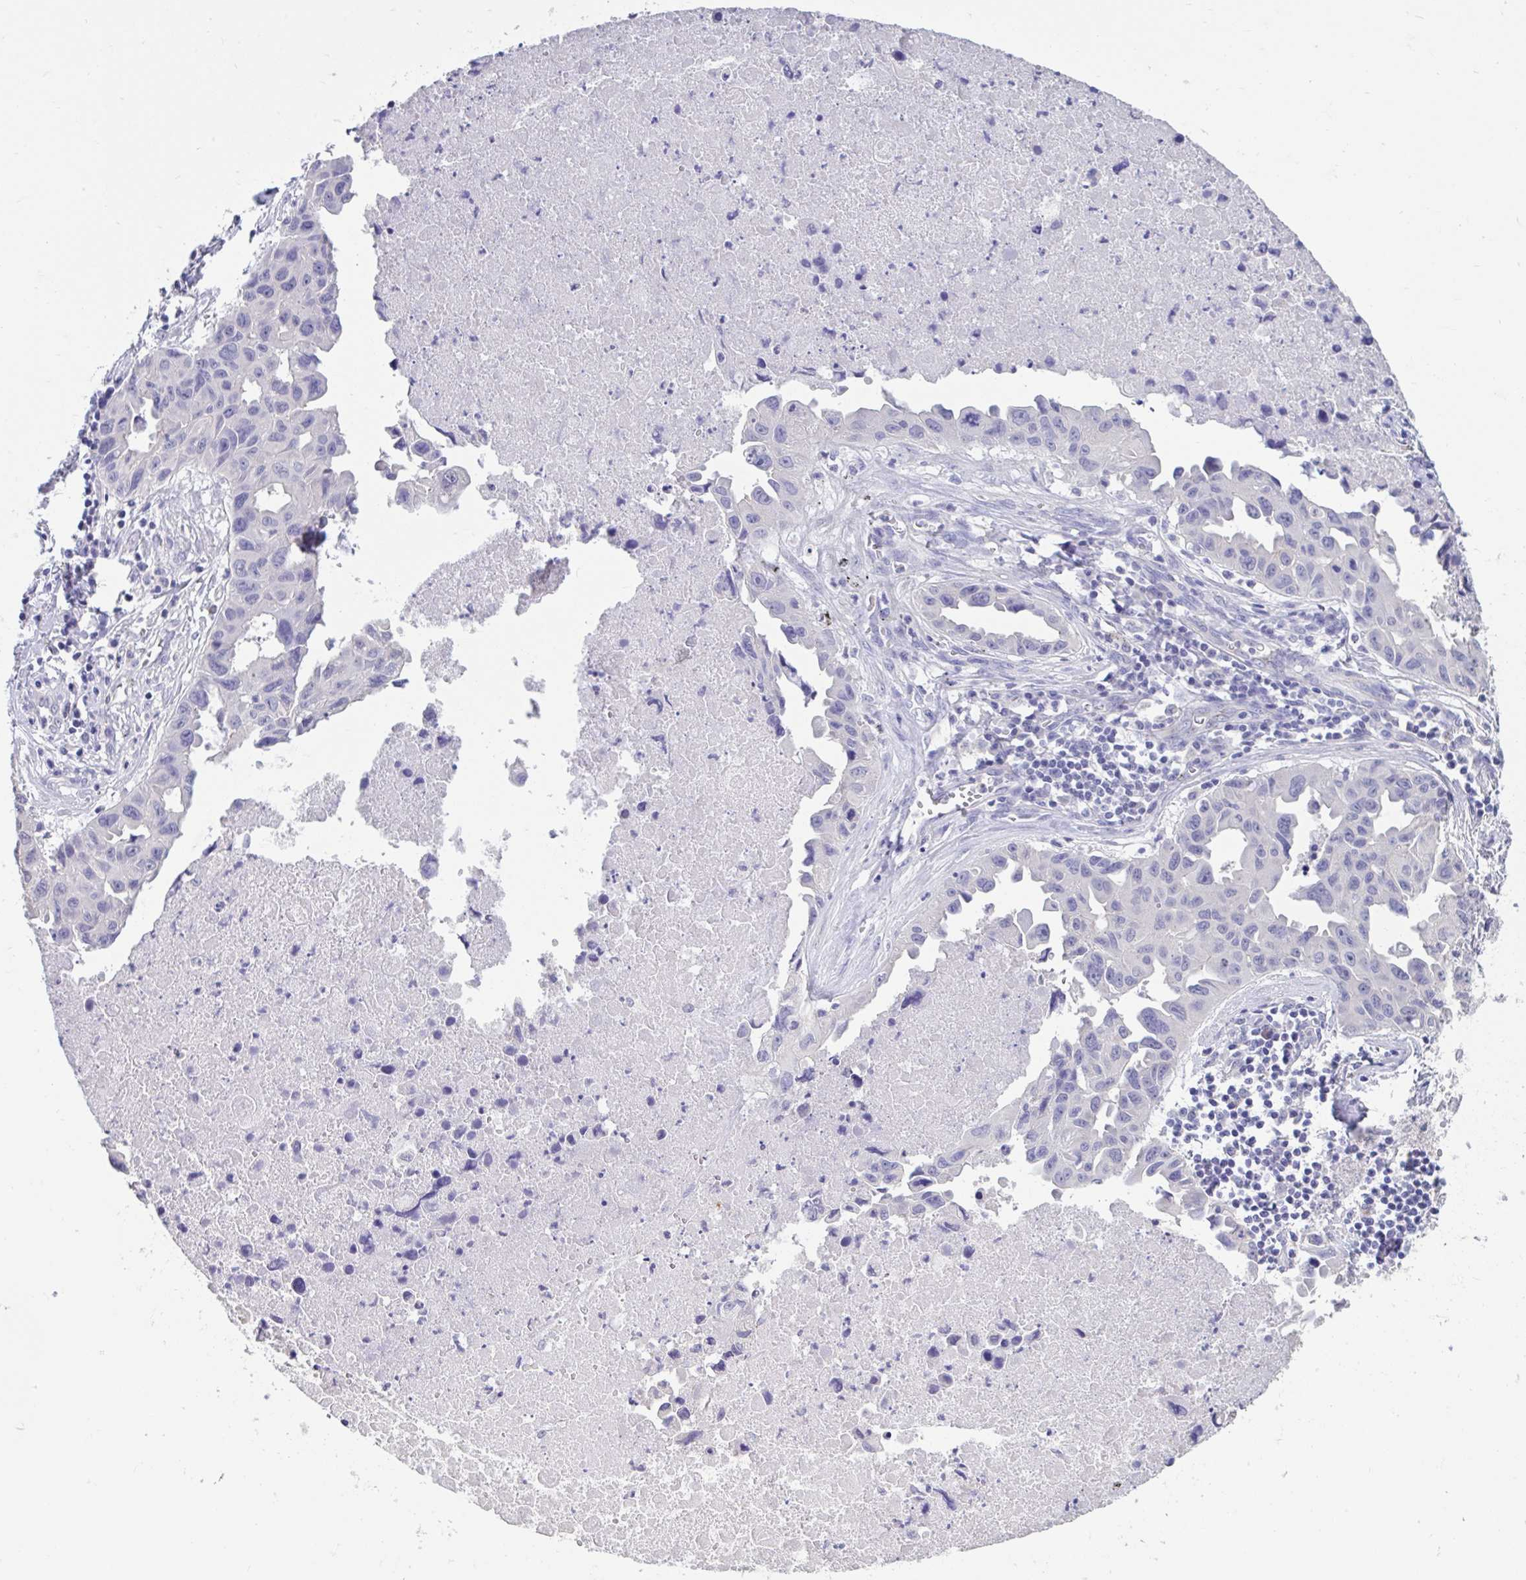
{"staining": {"intensity": "negative", "quantity": "none", "location": "none"}, "tissue": "lung cancer", "cell_type": "Tumor cells", "image_type": "cancer", "snomed": [{"axis": "morphology", "description": "Adenocarcinoma, NOS"}, {"axis": "topography", "description": "Lymph node"}, {"axis": "topography", "description": "Lung"}], "caption": "Image shows no protein positivity in tumor cells of lung cancer tissue.", "gene": "GPR162", "patient": {"sex": "male", "age": 64}}